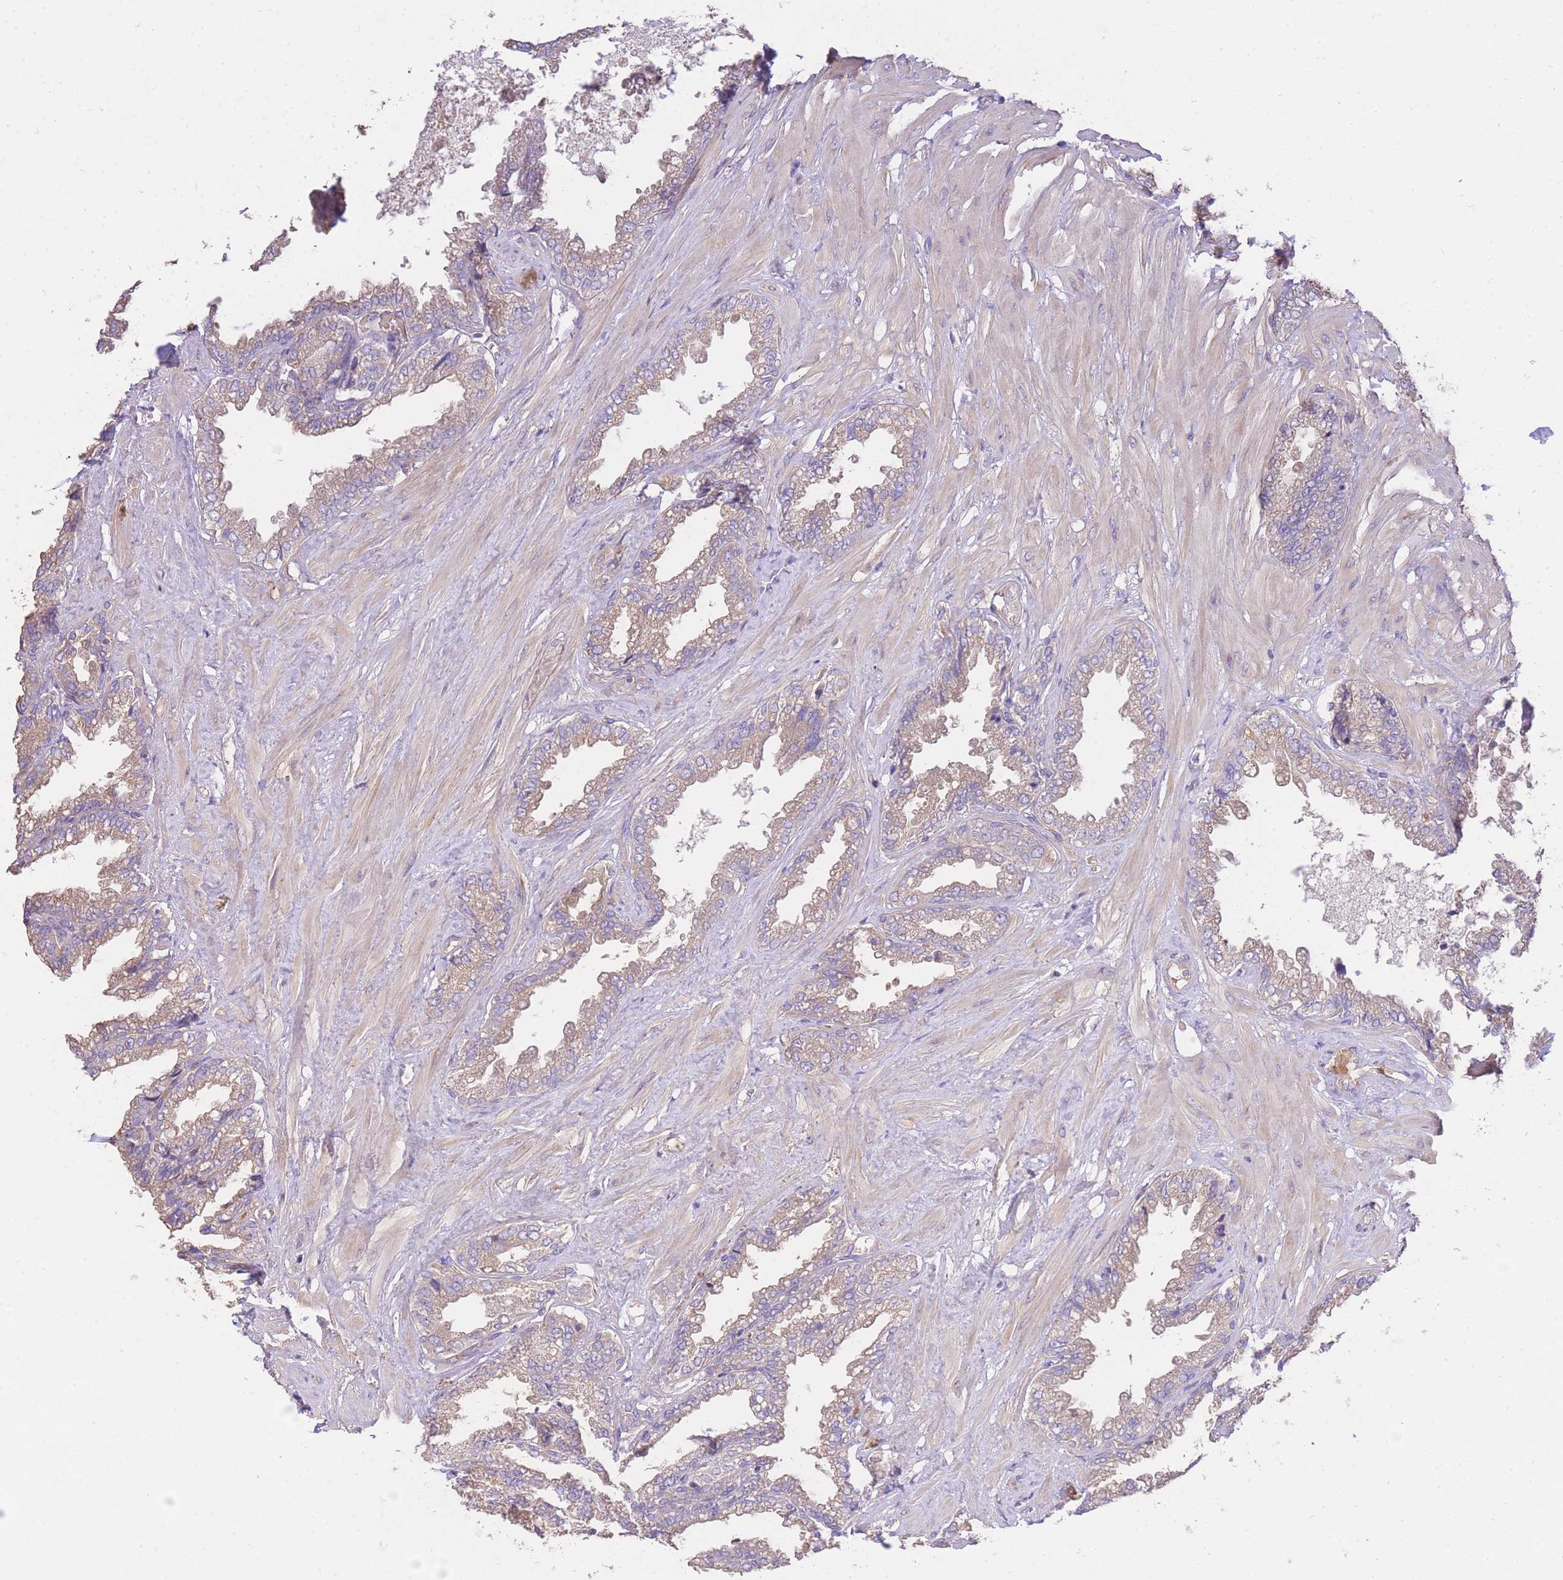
{"staining": {"intensity": "moderate", "quantity": "25%-75%", "location": "cytoplasmic/membranous"}, "tissue": "seminal vesicle", "cell_type": "Glandular cells", "image_type": "normal", "snomed": [{"axis": "morphology", "description": "Normal tissue, NOS"}, {"axis": "topography", "description": "Seminal veicle"}], "caption": "Glandular cells demonstrate medium levels of moderate cytoplasmic/membranous positivity in about 25%-75% of cells in normal human seminal vesicle.", "gene": "INSYN2B", "patient": {"sex": "male", "age": 46}}